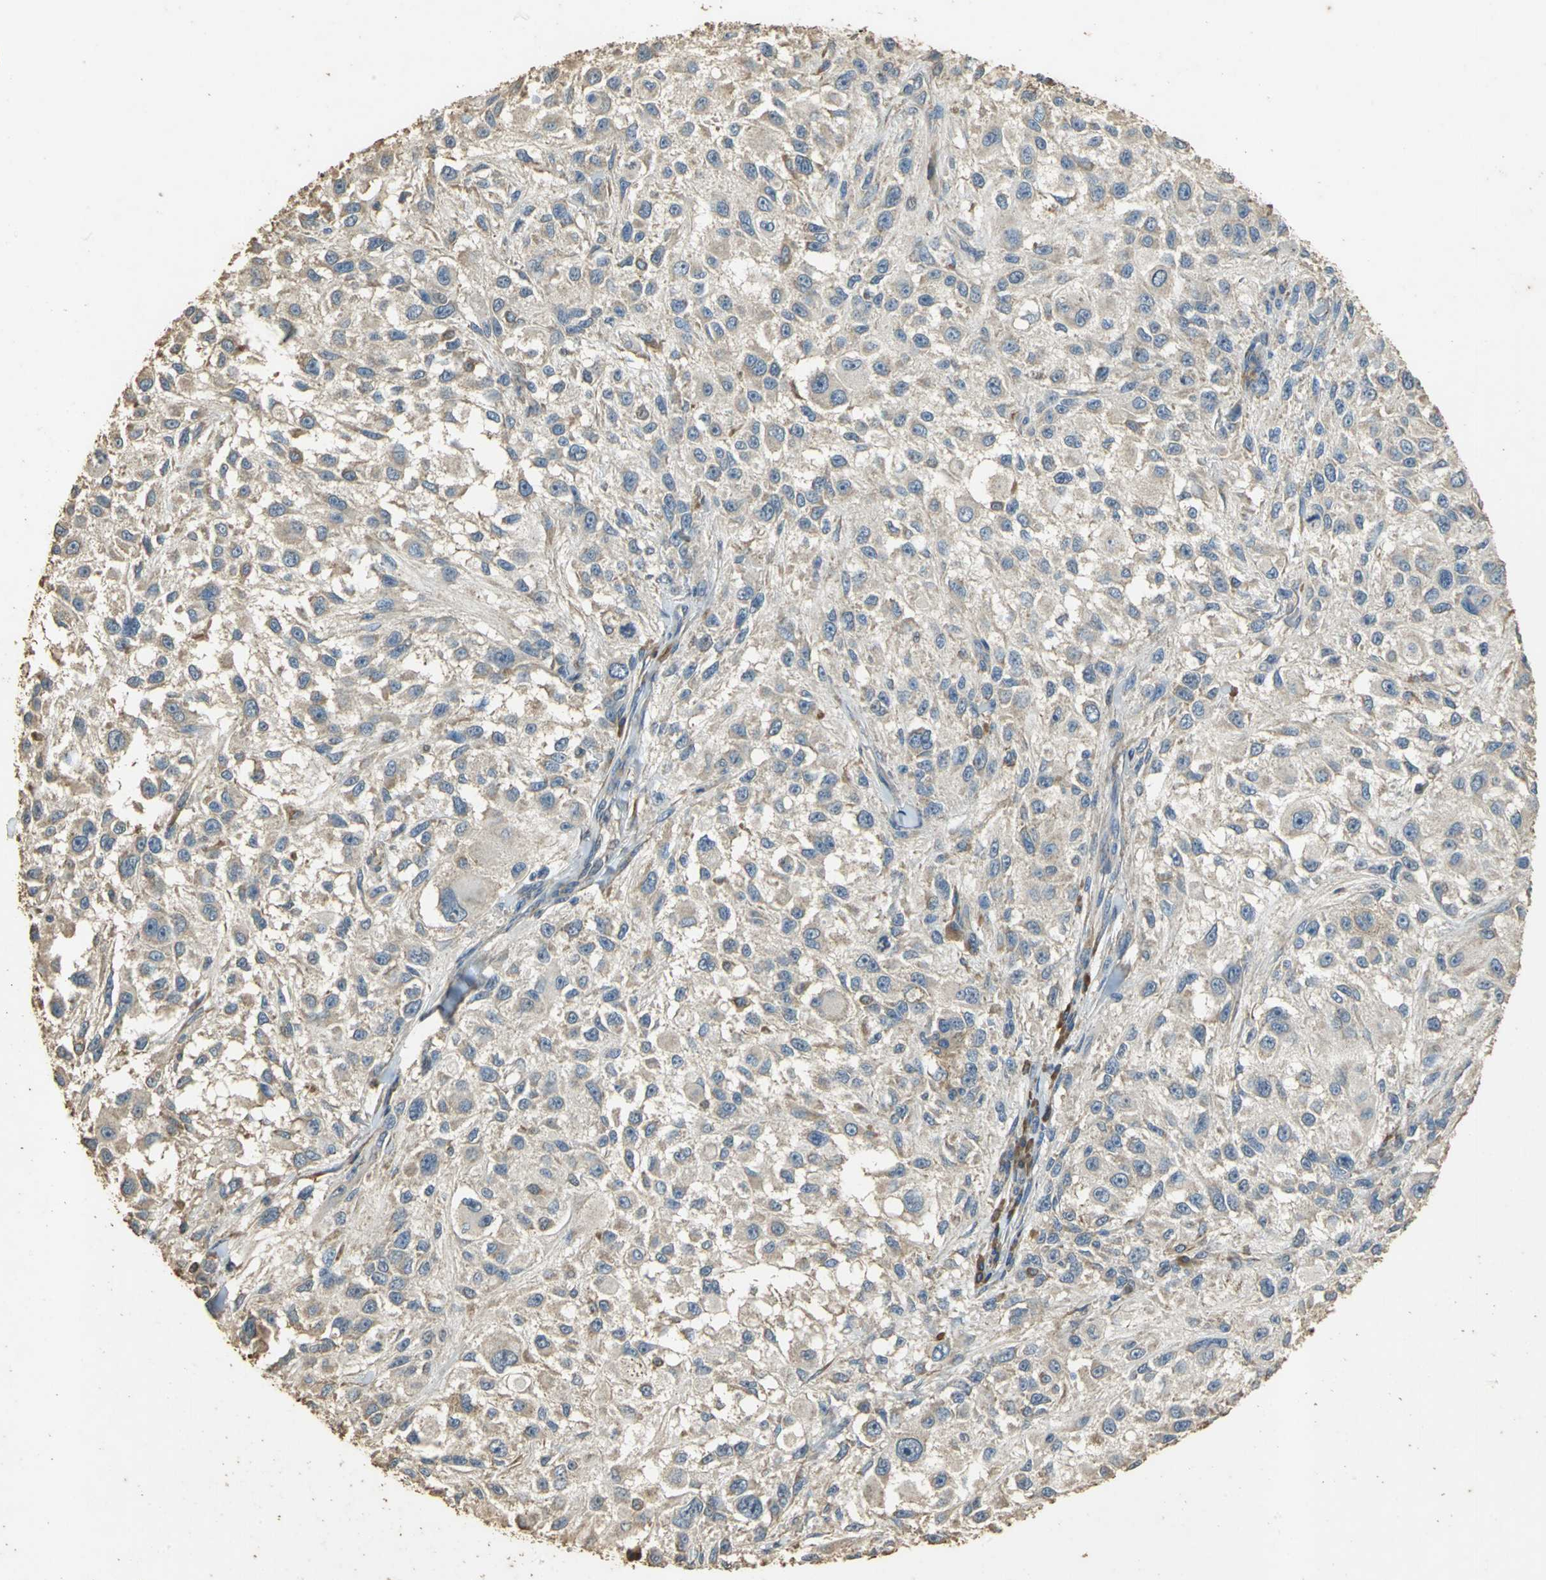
{"staining": {"intensity": "weak", "quantity": ">75%", "location": "cytoplasmic/membranous"}, "tissue": "melanoma", "cell_type": "Tumor cells", "image_type": "cancer", "snomed": [{"axis": "morphology", "description": "Necrosis, NOS"}, {"axis": "morphology", "description": "Malignant melanoma, NOS"}, {"axis": "topography", "description": "Skin"}], "caption": "This is an image of immunohistochemistry staining of melanoma, which shows weak positivity in the cytoplasmic/membranous of tumor cells.", "gene": "ACSL4", "patient": {"sex": "female", "age": 87}}